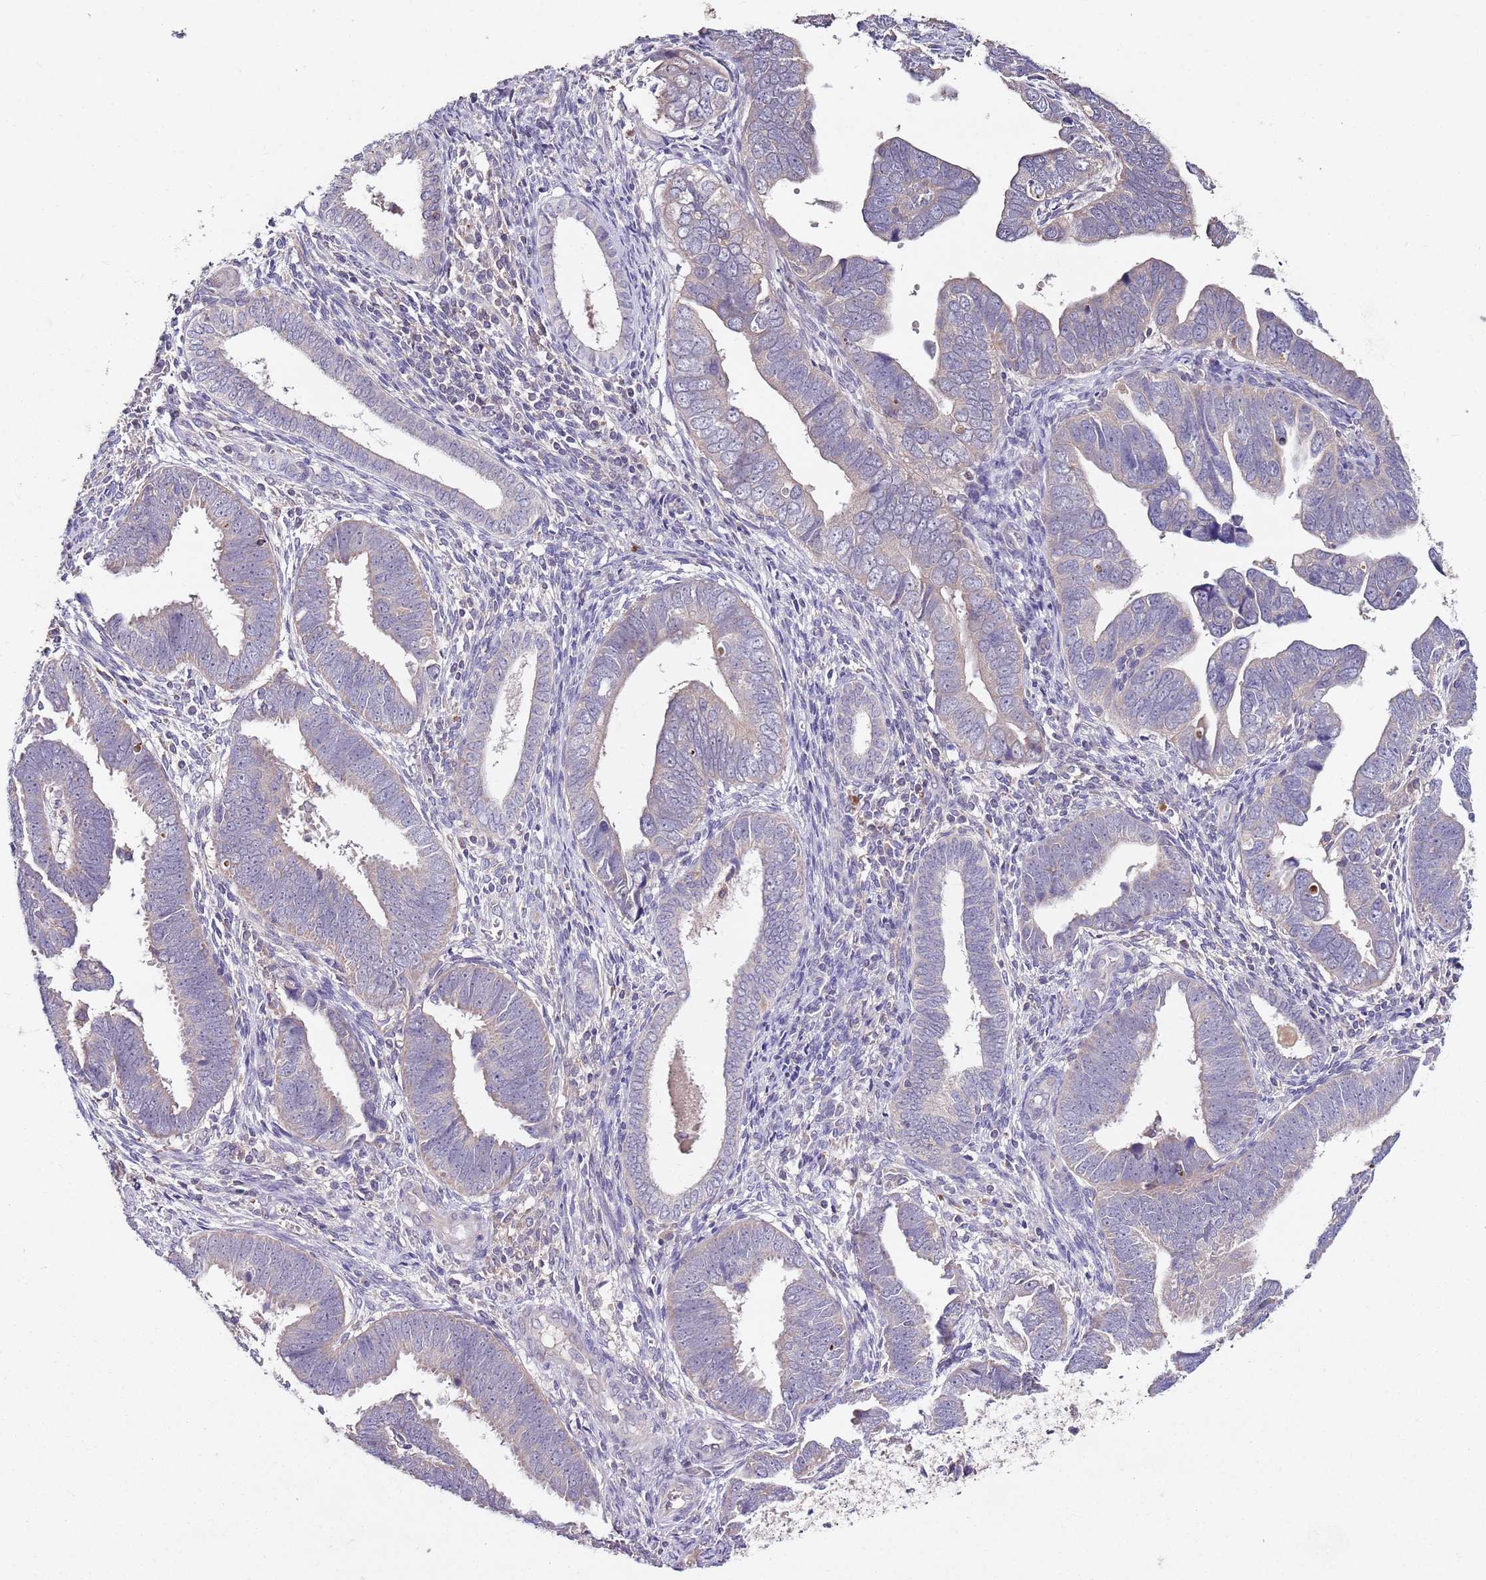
{"staining": {"intensity": "weak", "quantity": "<25%", "location": "cytoplasmic/membranous"}, "tissue": "endometrial cancer", "cell_type": "Tumor cells", "image_type": "cancer", "snomed": [{"axis": "morphology", "description": "Adenocarcinoma, NOS"}, {"axis": "topography", "description": "Endometrium"}], "caption": "This is an immunohistochemistry micrograph of human adenocarcinoma (endometrial). There is no staining in tumor cells.", "gene": "NRDE2", "patient": {"sex": "female", "age": 75}}